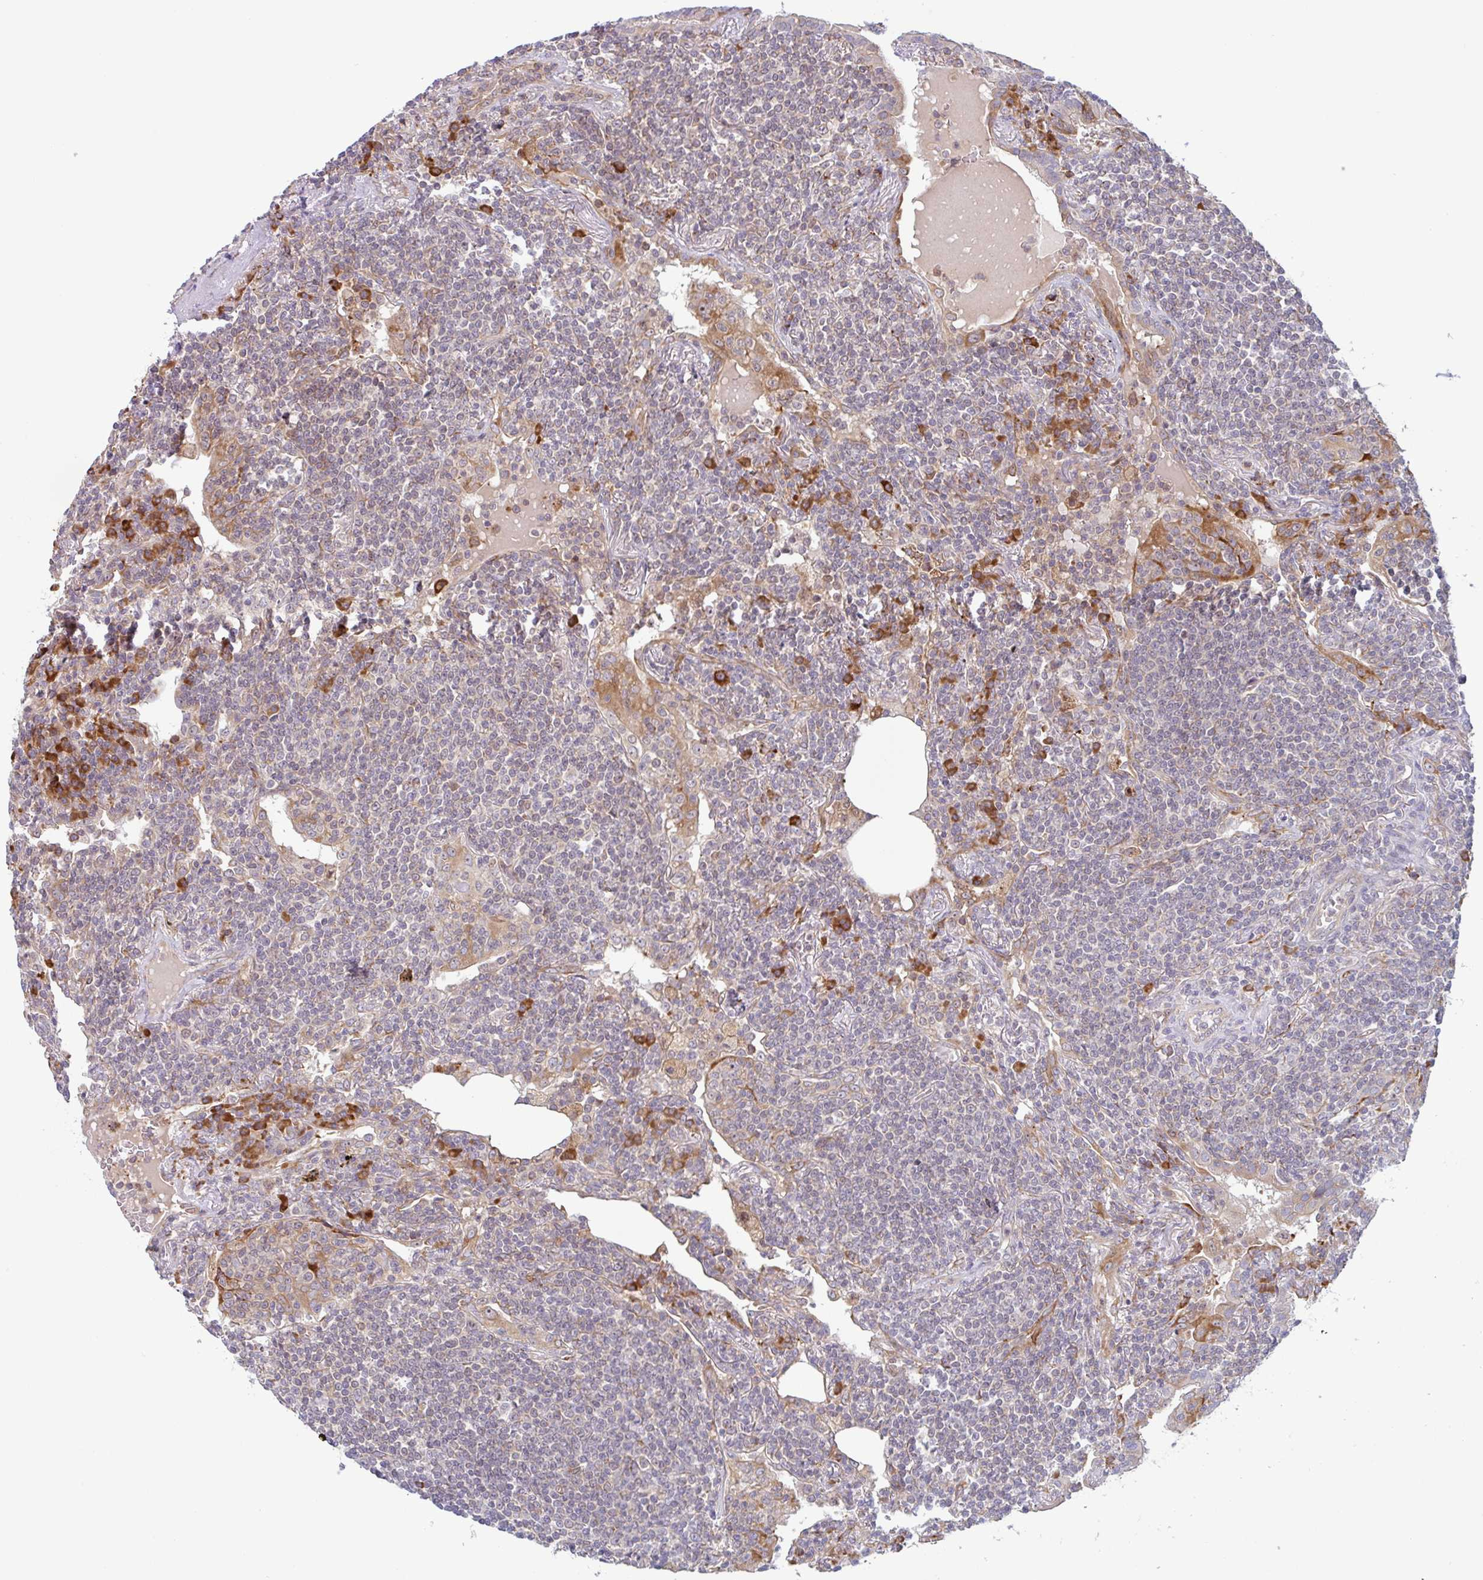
{"staining": {"intensity": "negative", "quantity": "none", "location": "none"}, "tissue": "lymphoma", "cell_type": "Tumor cells", "image_type": "cancer", "snomed": [{"axis": "morphology", "description": "Malignant lymphoma, non-Hodgkin's type, Low grade"}, {"axis": "topography", "description": "Lung"}], "caption": "Immunohistochemical staining of low-grade malignant lymphoma, non-Hodgkin's type displays no significant expression in tumor cells.", "gene": "RIT1", "patient": {"sex": "female", "age": 71}}